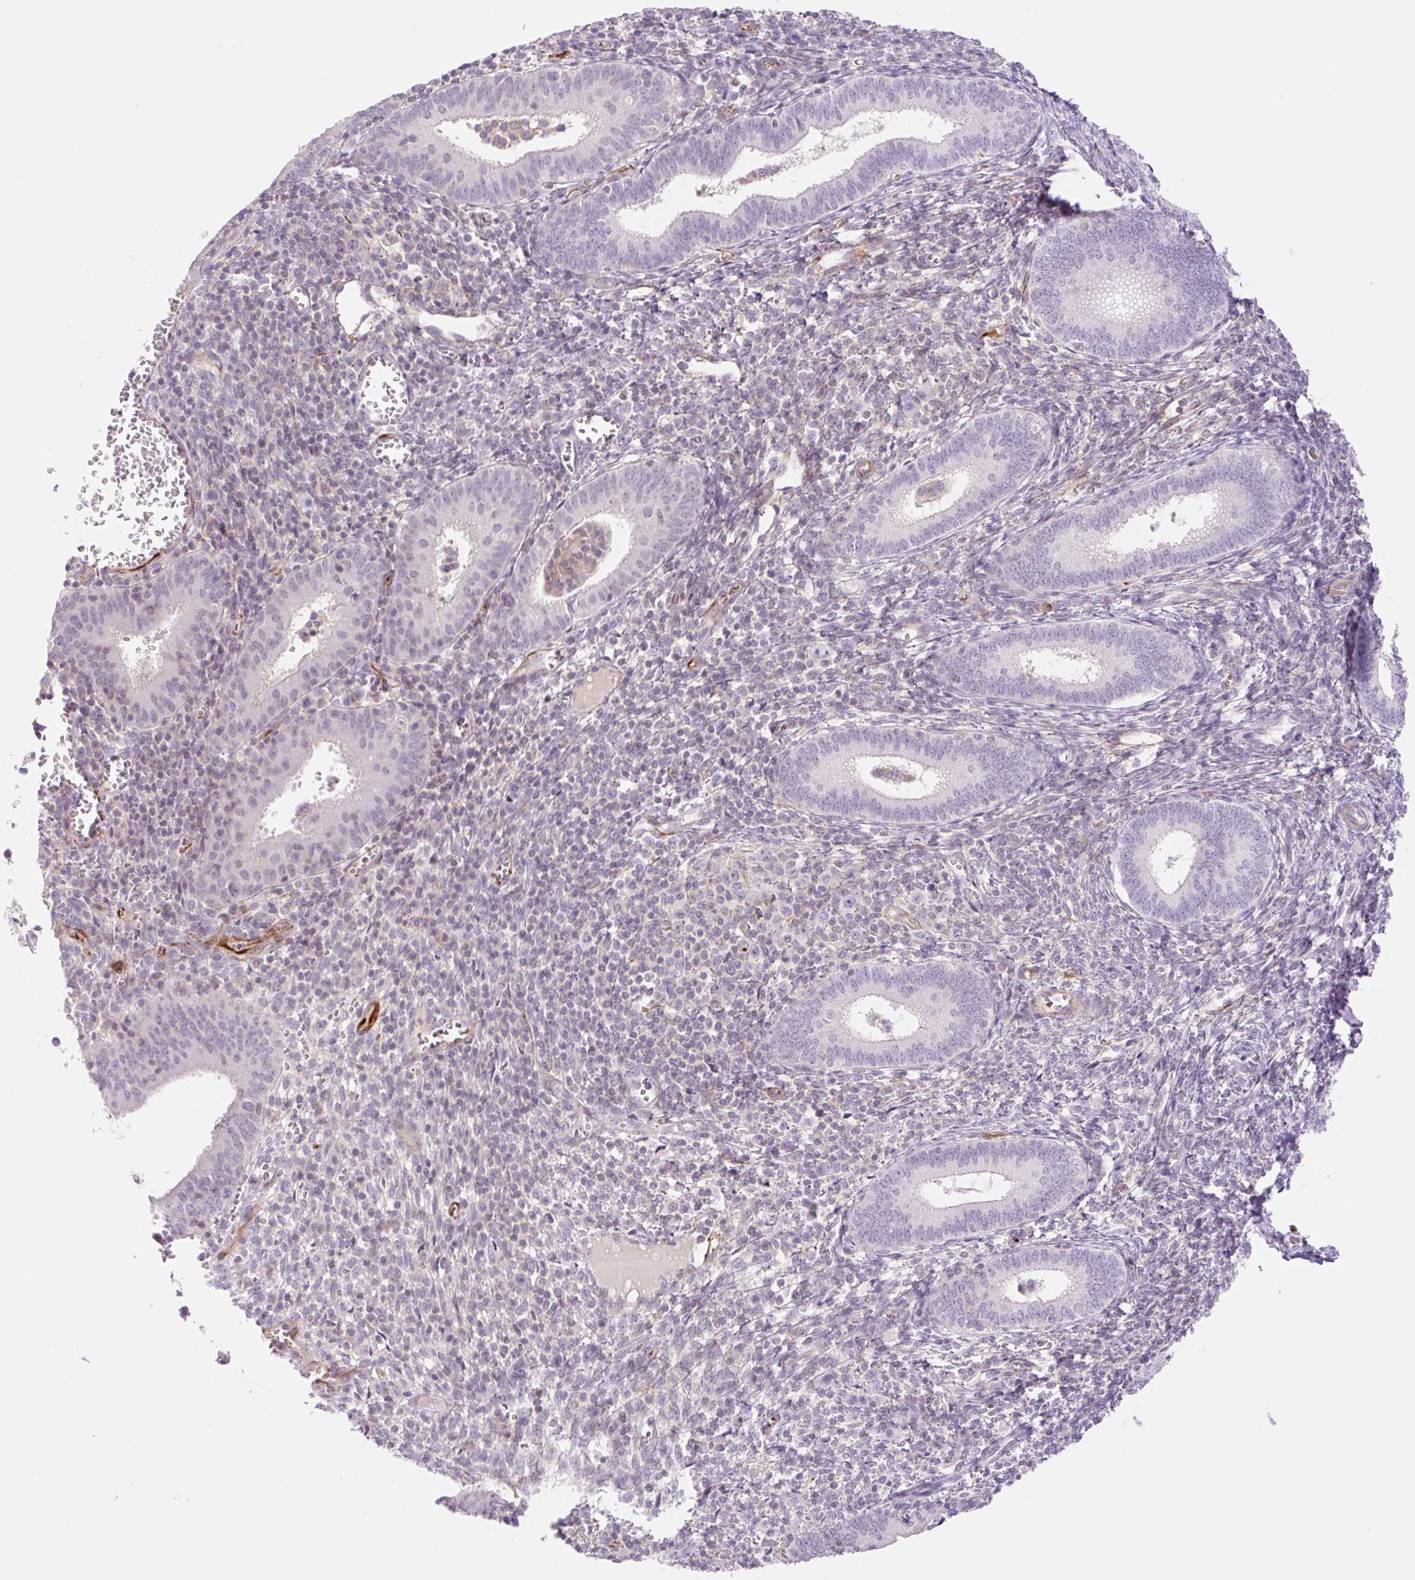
{"staining": {"intensity": "negative", "quantity": "none", "location": "none"}, "tissue": "endometrium", "cell_type": "Cells in endometrial stroma", "image_type": "normal", "snomed": [{"axis": "morphology", "description": "Normal tissue, NOS"}, {"axis": "topography", "description": "Endometrium"}], "caption": "Immunohistochemistry micrograph of unremarkable endometrium stained for a protein (brown), which shows no positivity in cells in endometrial stroma. (Stains: DAB (3,3'-diaminobenzidine) immunohistochemistry (IHC) with hematoxylin counter stain, Microscopy: brightfield microscopy at high magnification).", "gene": "ZFYVE21", "patient": {"sex": "female", "age": 41}}